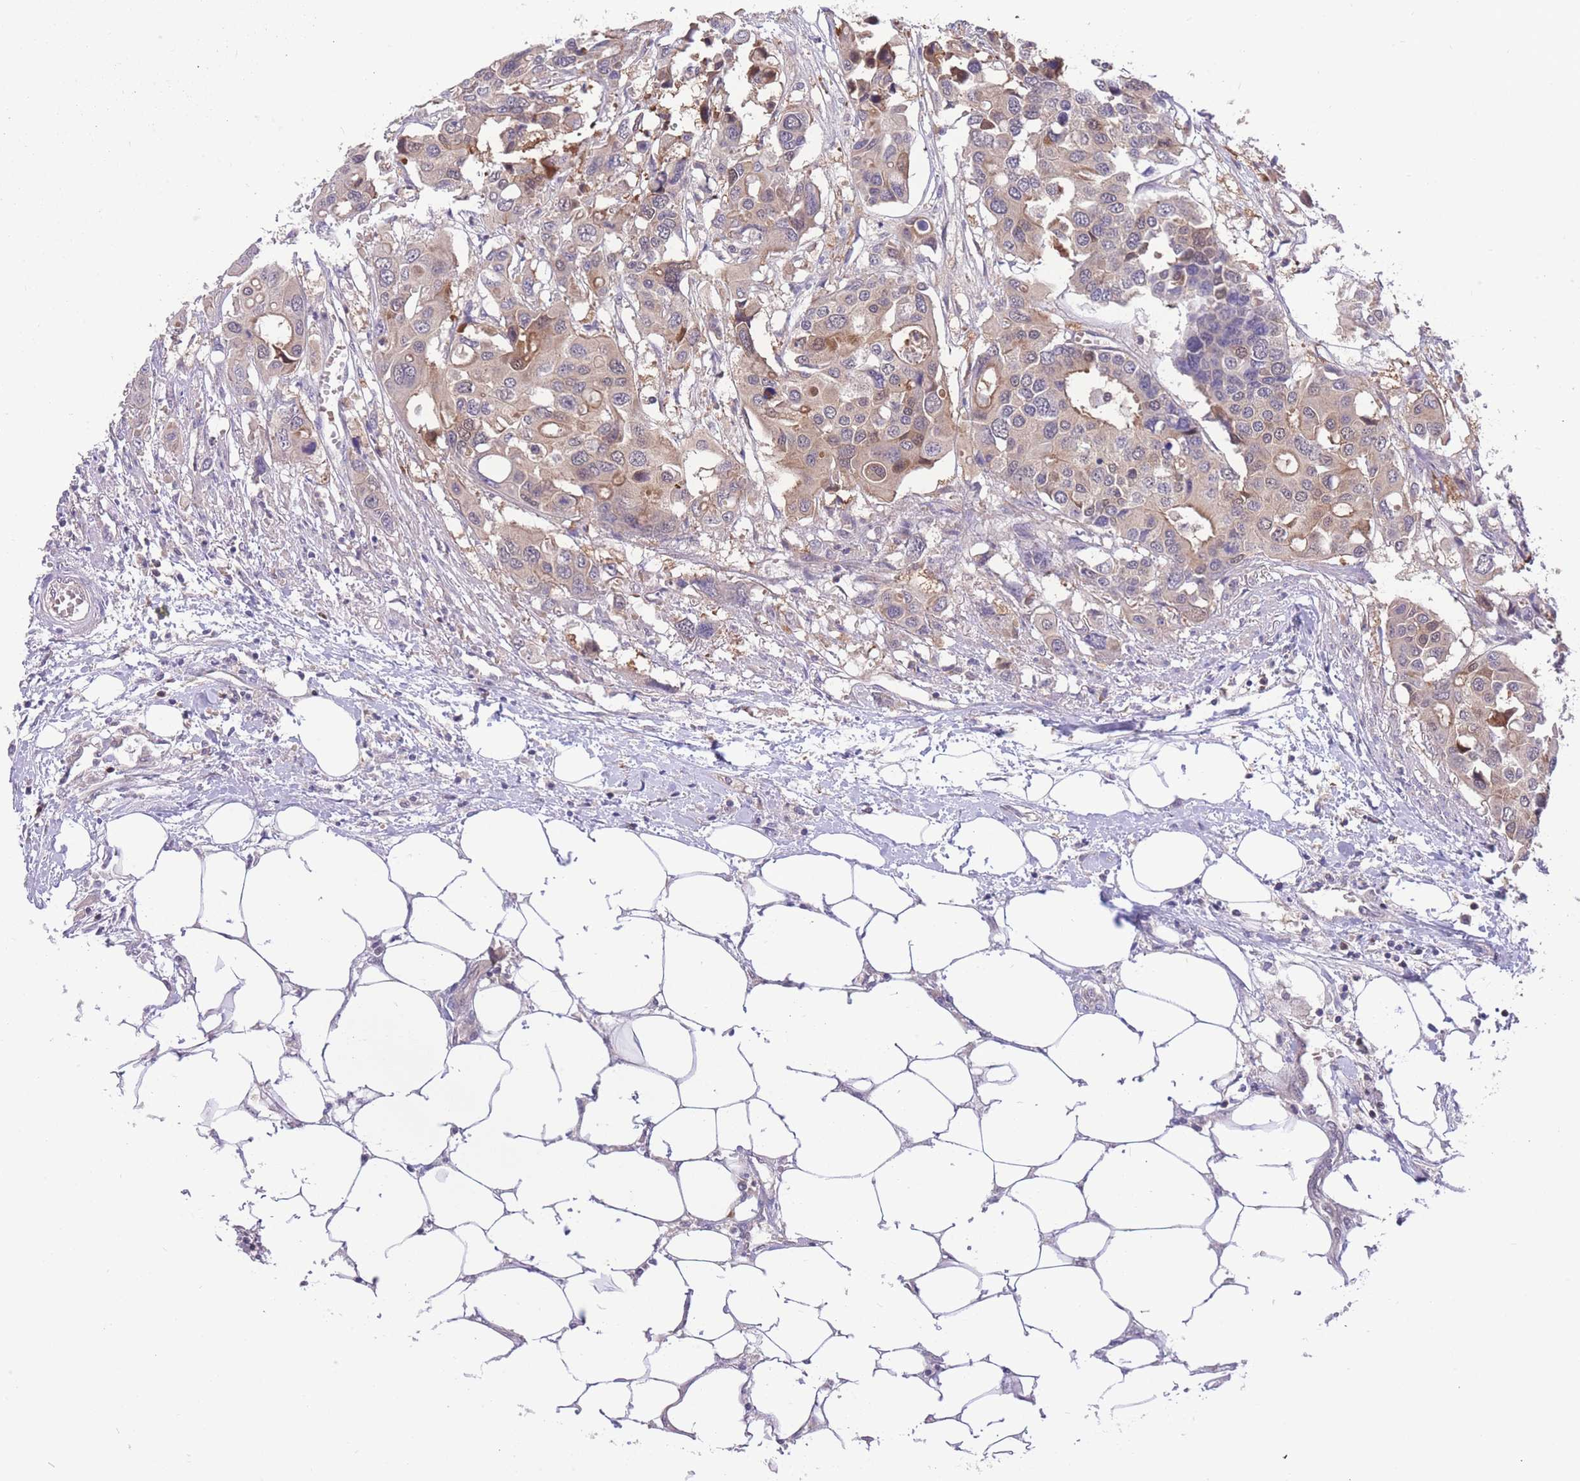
{"staining": {"intensity": "moderate", "quantity": "<25%", "location": "cytoplasmic/membranous"}, "tissue": "colorectal cancer", "cell_type": "Tumor cells", "image_type": "cancer", "snomed": [{"axis": "morphology", "description": "Adenocarcinoma, NOS"}, {"axis": "topography", "description": "Colon"}], "caption": "Colorectal adenocarcinoma stained with a brown dye exhibits moderate cytoplasmic/membranous positive expression in about <25% of tumor cells.", "gene": "UBE2N", "patient": {"sex": "male", "age": 77}}